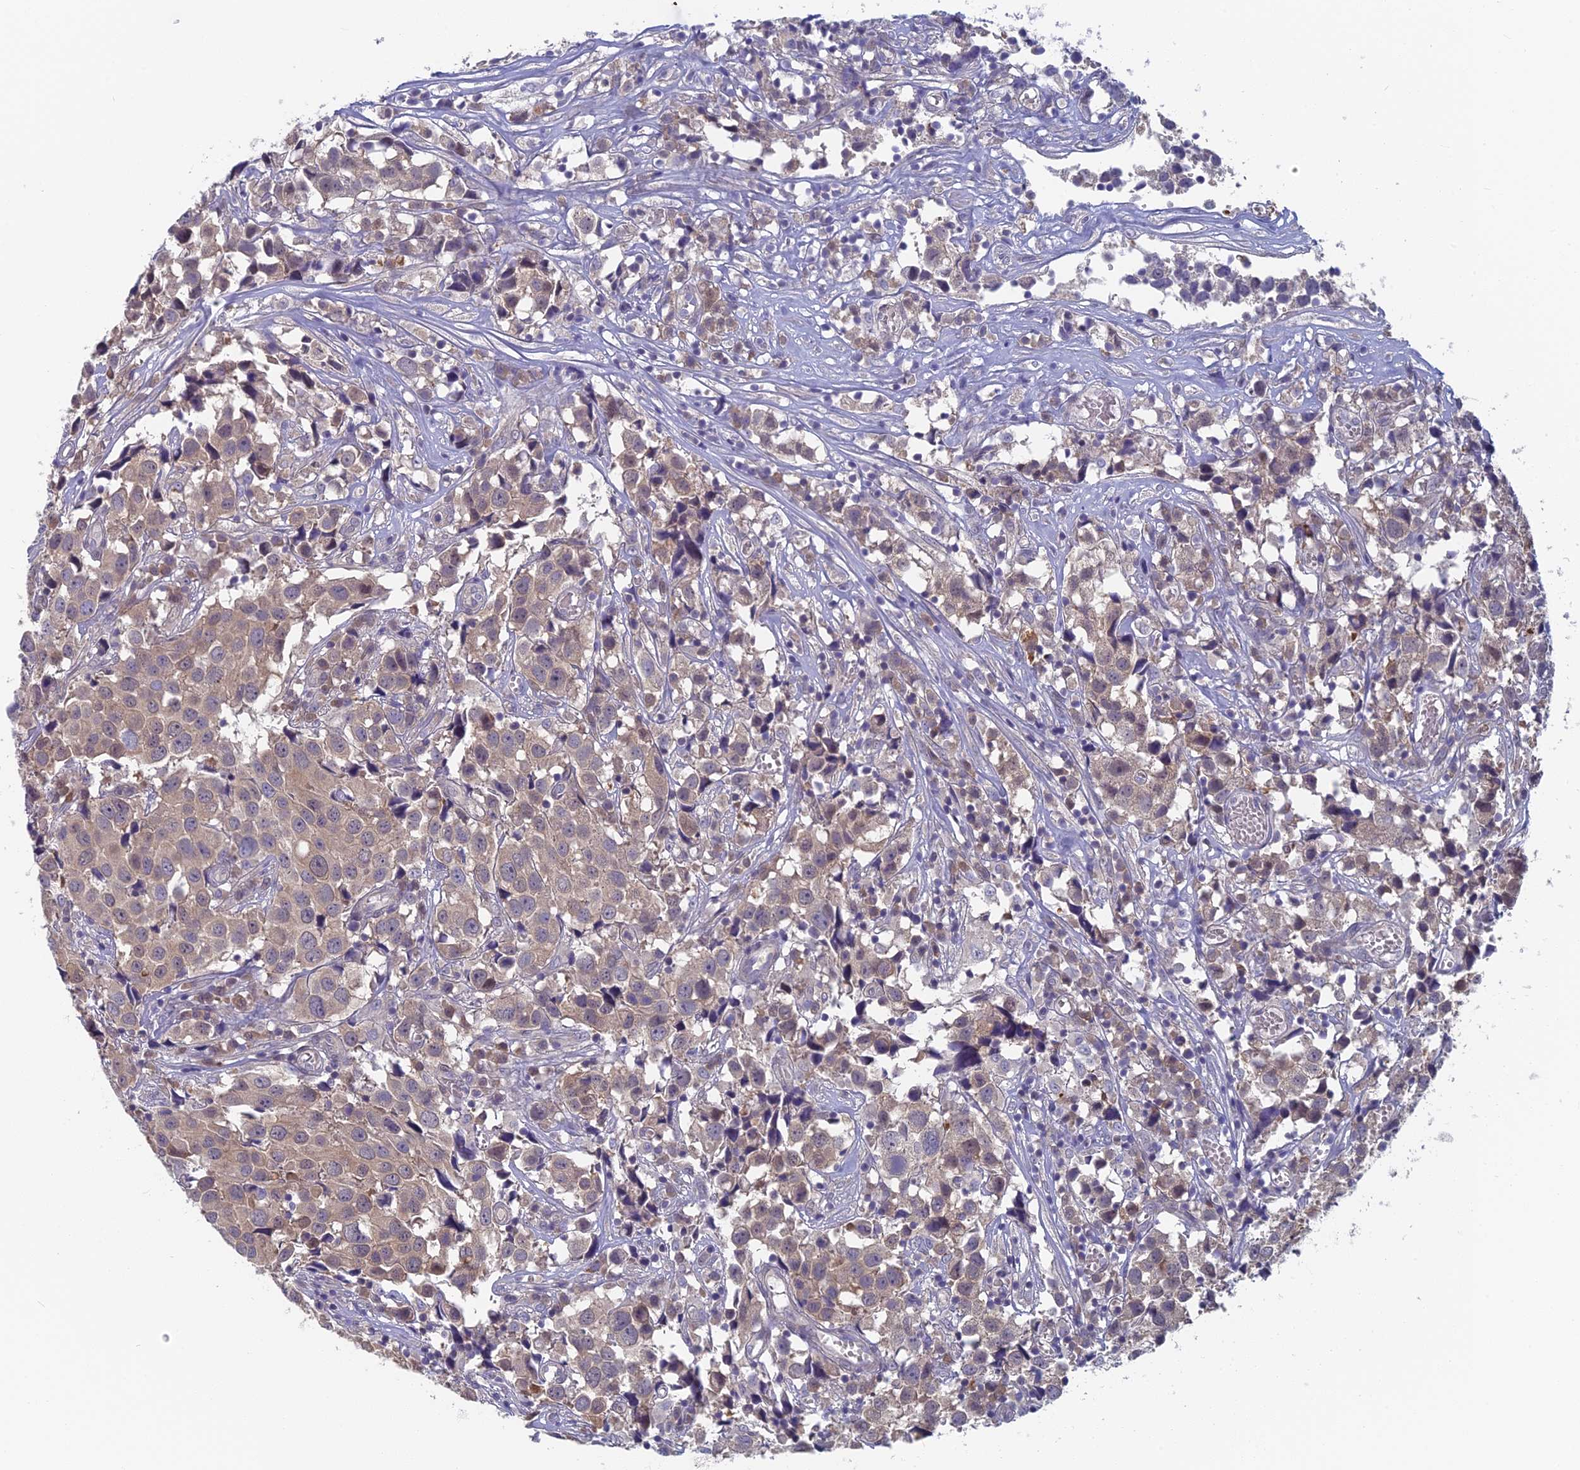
{"staining": {"intensity": "weak", "quantity": ">75%", "location": "cytoplasmic/membranous"}, "tissue": "urothelial cancer", "cell_type": "Tumor cells", "image_type": "cancer", "snomed": [{"axis": "morphology", "description": "Urothelial carcinoma, High grade"}, {"axis": "topography", "description": "Urinary bladder"}], "caption": "Immunohistochemical staining of high-grade urothelial carcinoma reveals low levels of weak cytoplasmic/membranous staining in approximately >75% of tumor cells.", "gene": "MRI1", "patient": {"sex": "female", "age": 75}}